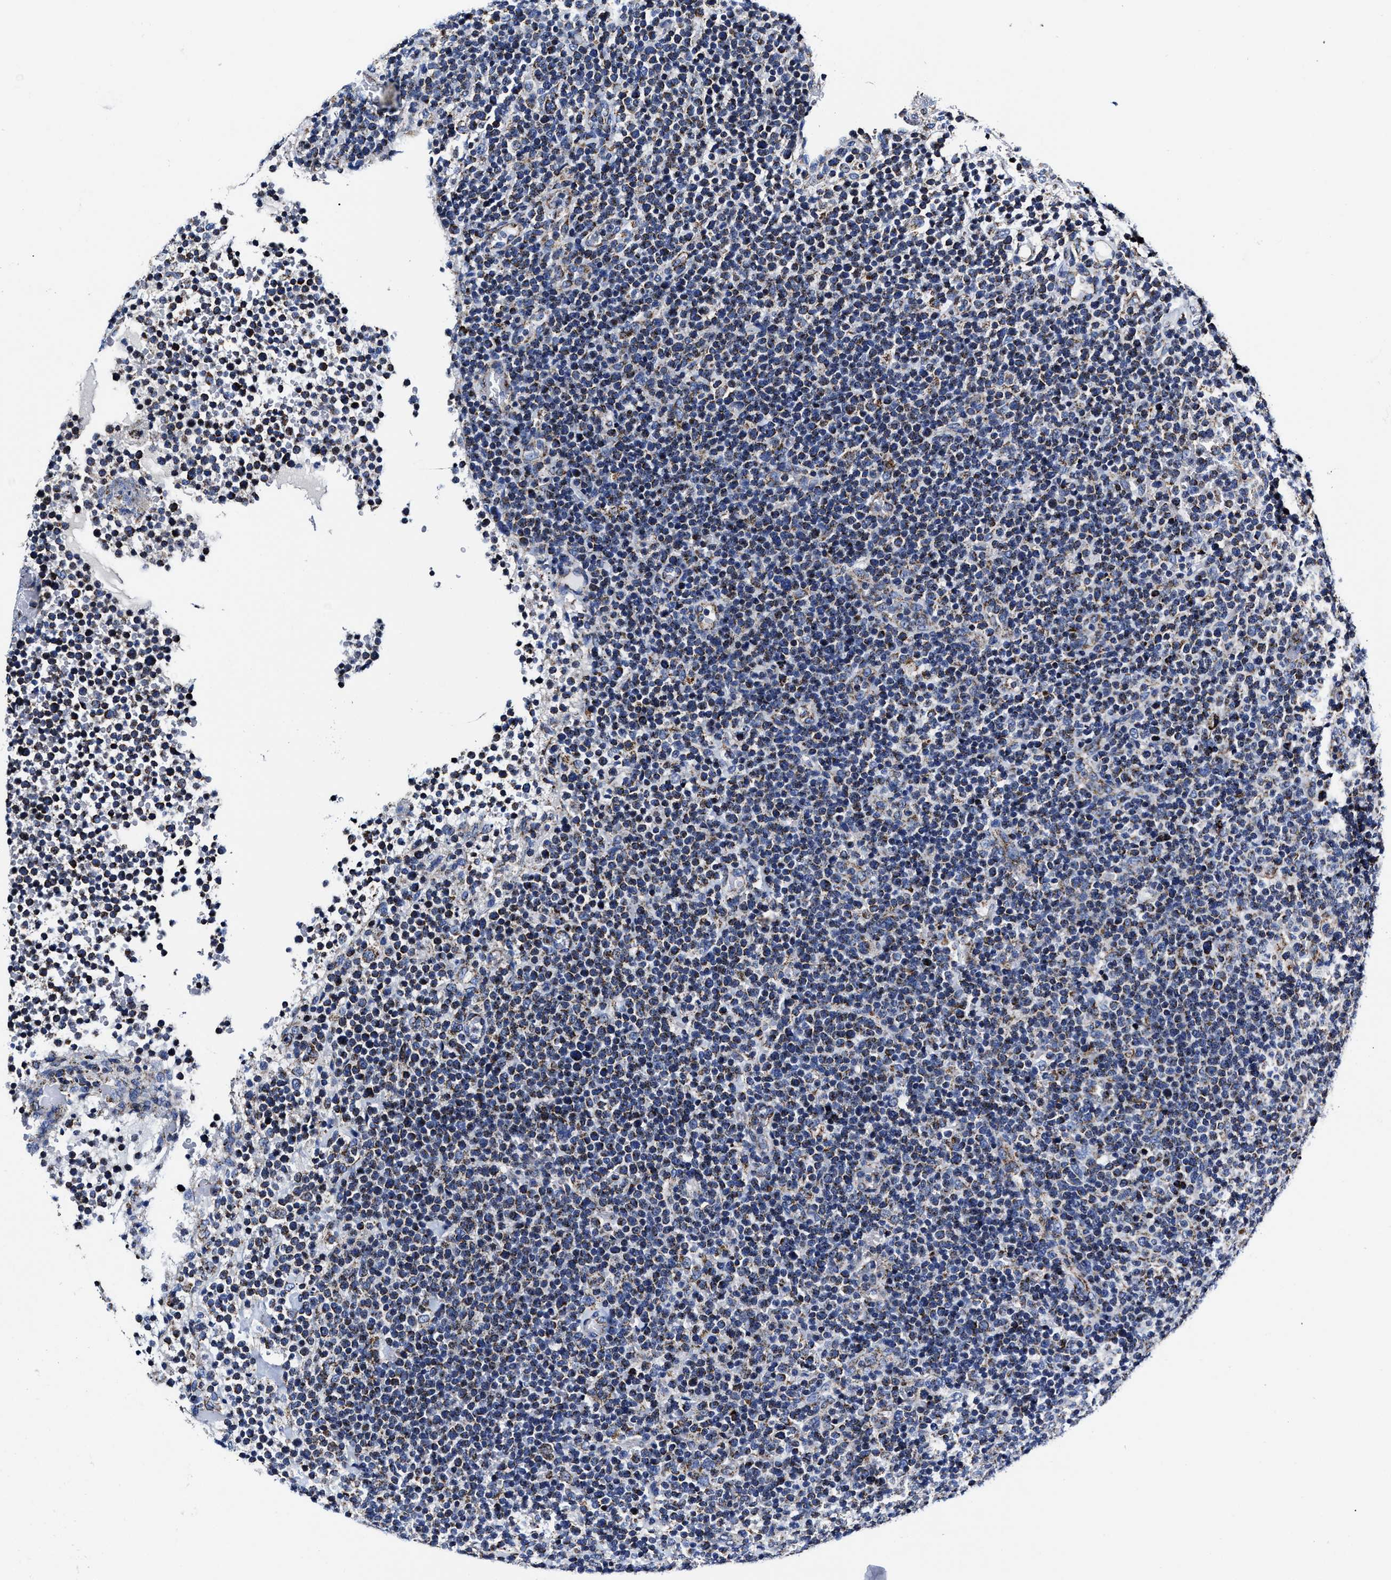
{"staining": {"intensity": "moderate", "quantity": ">75%", "location": "cytoplasmic/membranous"}, "tissue": "lymphoma", "cell_type": "Tumor cells", "image_type": "cancer", "snomed": [{"axis": "morphology", "description": "Malignant lymphoma, non-Hodgkin's type, High grade"}, {"axis": "topography", "description": "Lymph node"}], "caption": "Tumor cells exhibit medium levels of moderate cytoplasmic/membranous staining in about >75% of cells in lymphoma.", "gene": "HINT2", "patient": {"sex": "male", "age": 61}}